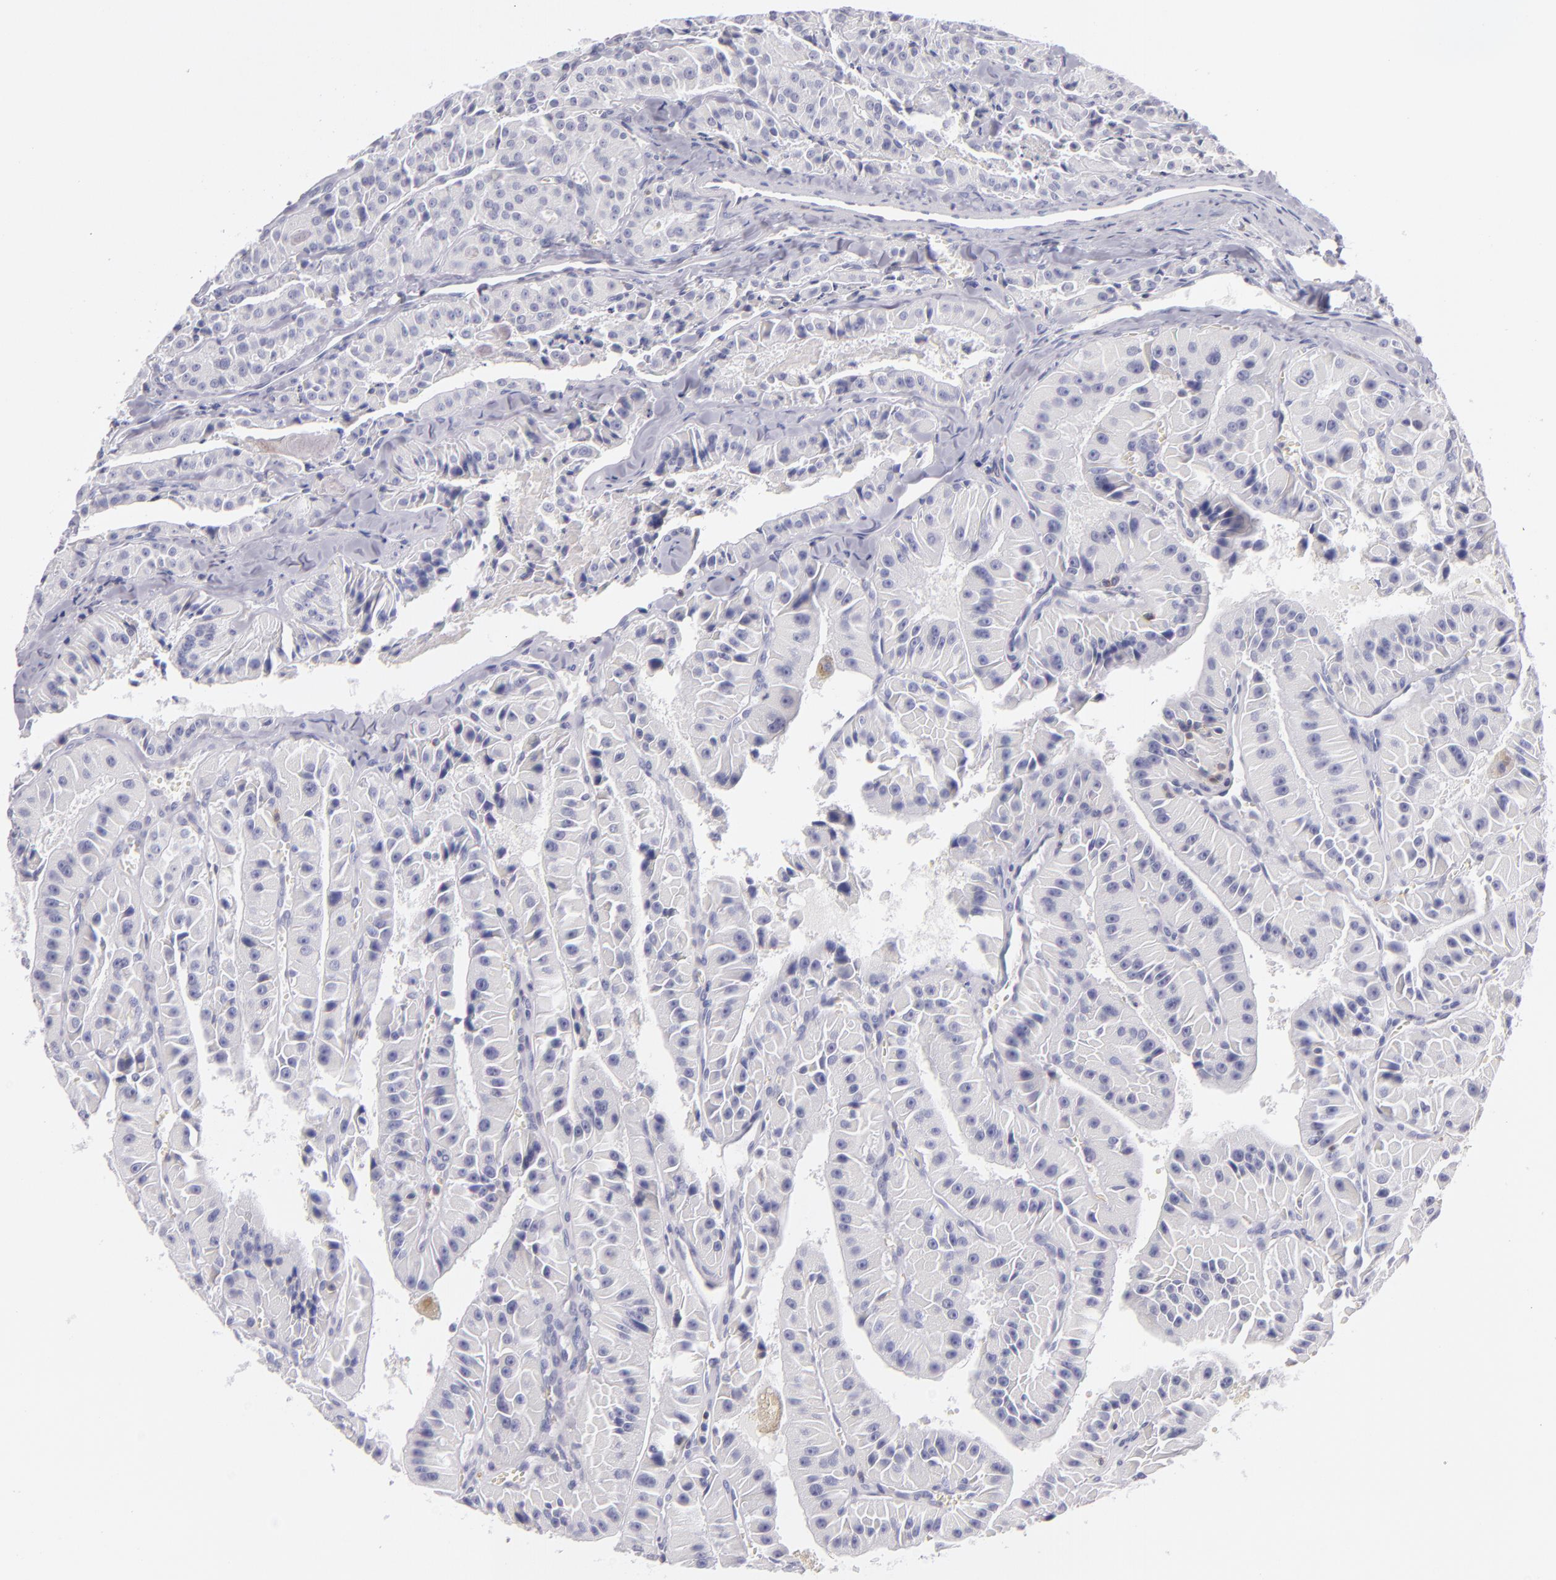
{"staining": {"intensity": "negative", "quantity": "none", "location": "none"}, "tissue": "thyroid cancer", "cell_type": "Tumor cells", "image_type": "cancer", "snomed": [{"axis": "morphology", "description": "Carcinoma, NOS"}, {"axis": "topography", "description": "Thyroid gland"}], "caption": "This is an immunohistochemistry micrograph of thyroid carcinoma. There is no staining in tumor cells.", "gene": "CD48", "patient": {"sex": "male", "age": 76}}